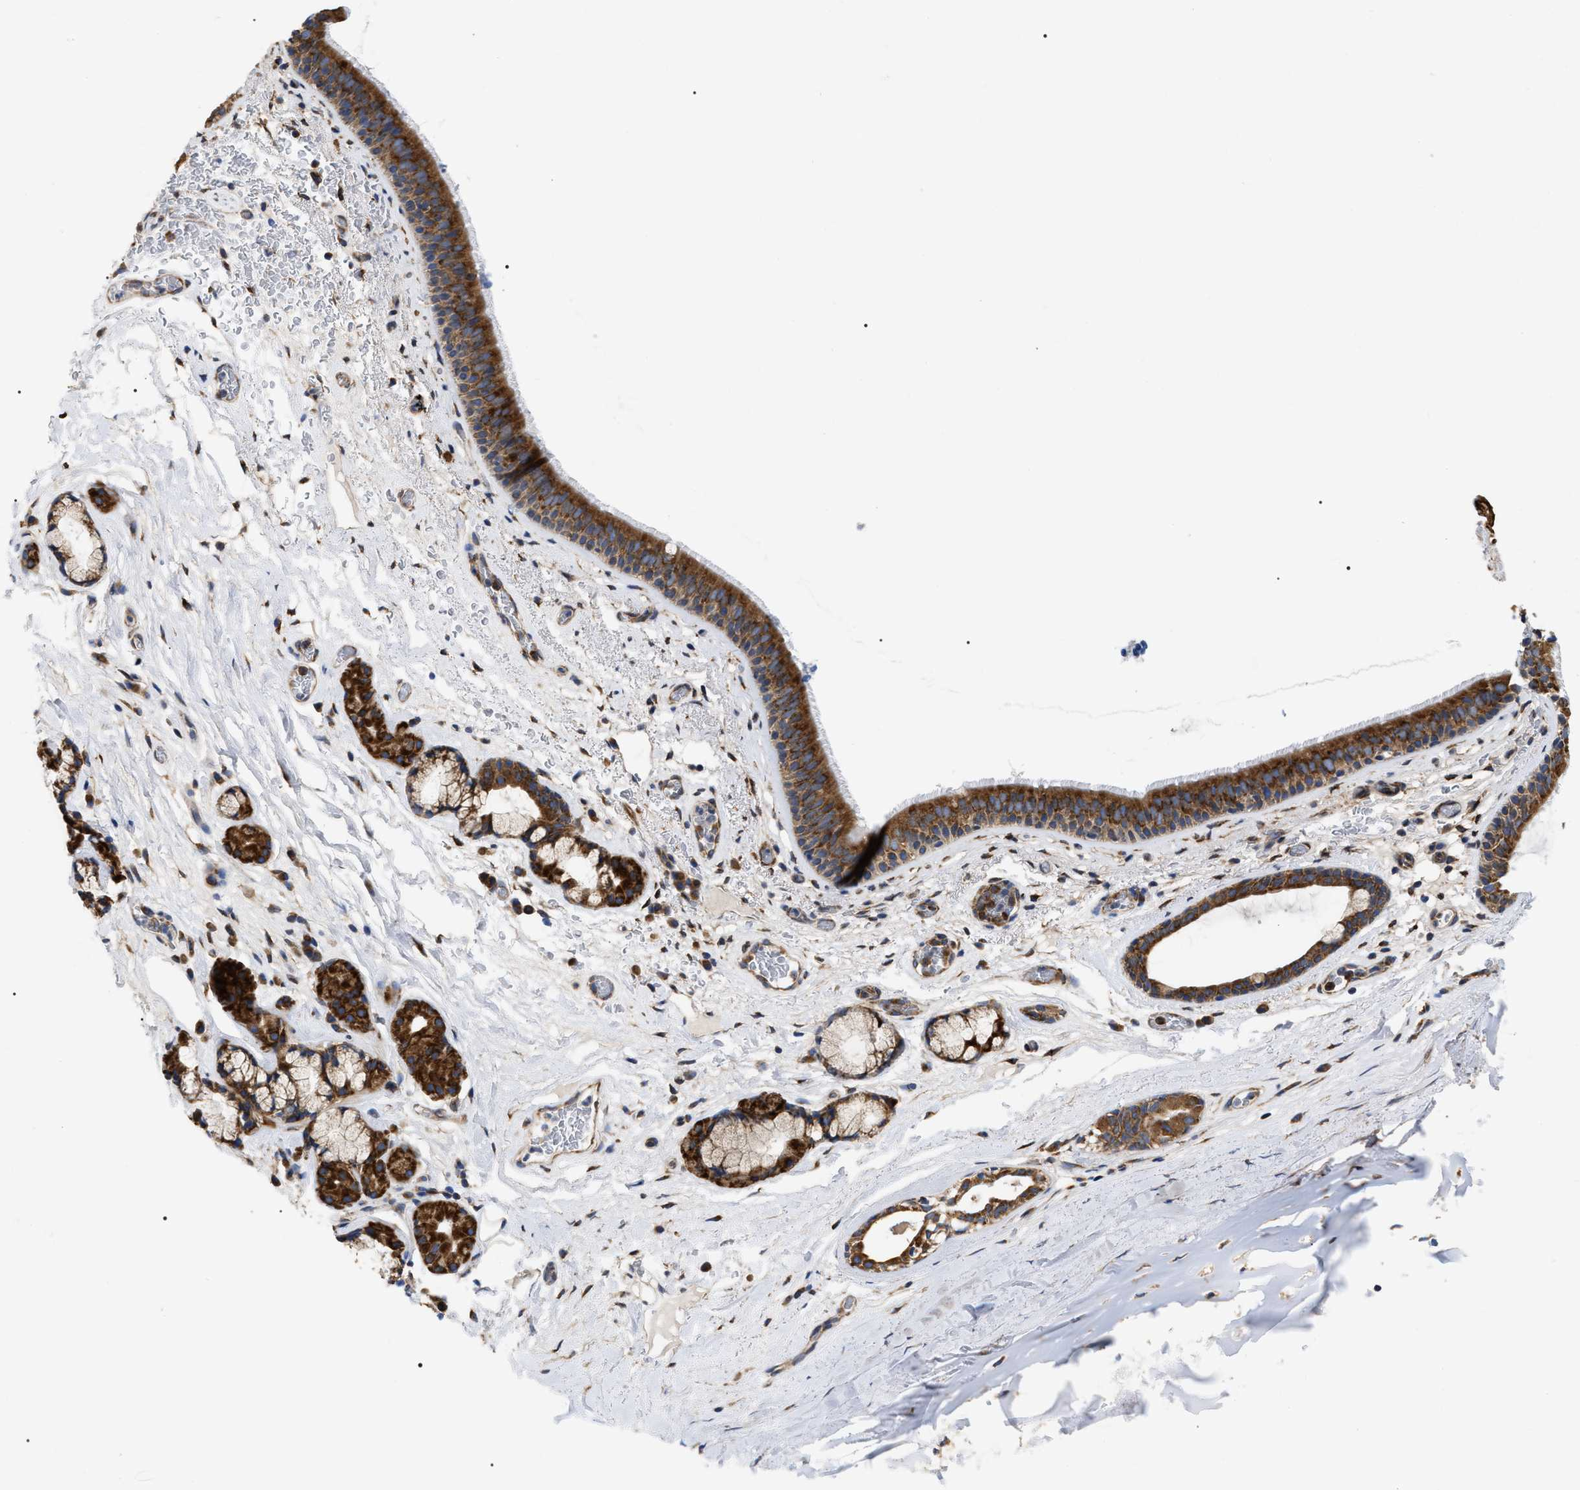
{"staining": {"intensity": "strong", "quantity": ">75%", "location": "cytoplasmic/membranous"}, "tissue": "bronchus", "cell_type": "Respiratory epithelial cells", "image_type": "normal", "snomed": [{"axis": "morphology", "description": "Normal tissue, NOS"}, {"axis": "topography", "description": "Cartilage tissue"}], "caption": "High-power microscopy captured an immunohistochemistry (IHC) photomicrograph of benign bronchus, revealing strong cytoplasmic/membranous positivity in about >75% of respiratory epithelial cells.", "gene": "FAM120A", "patient": {"sex": "female", "age": 63}}